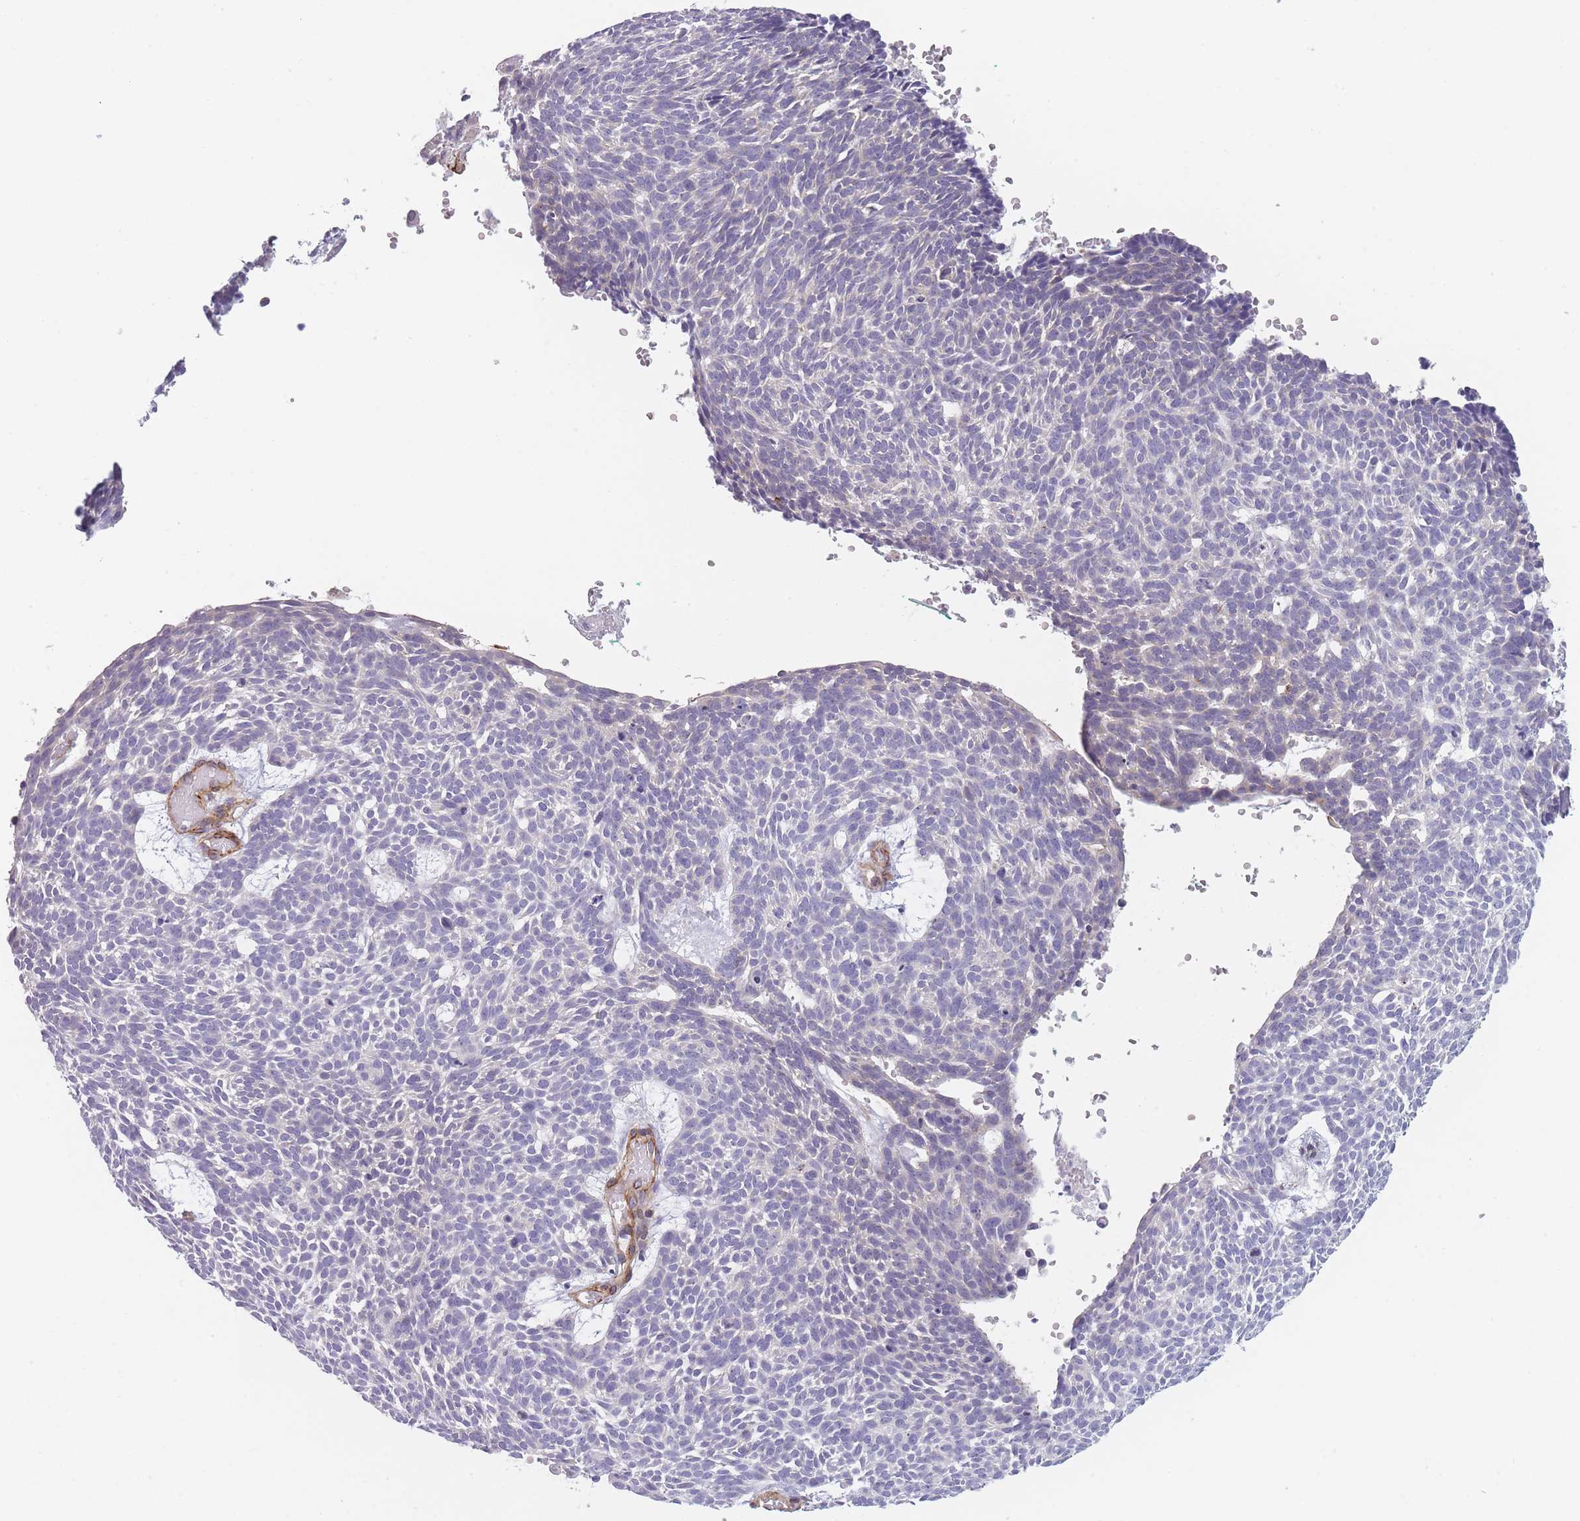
{"staining": {"intensity": "negative", "quantity": "none", "location": "none"}, "tissue": "skin cancer", "cell_type": "Tumor cells", "image_type": "cancer", "snomed": [{"axis": "morphology", "description": "Basal cell carcinoma"}, {"axis": "topography", "description": "Skin"}], "caption": "There is no significant staining in tumor cells of basal cell carcinoma (skin).", "gene": "OR6B3", "patient": {"sex": "male", "age": 61}}